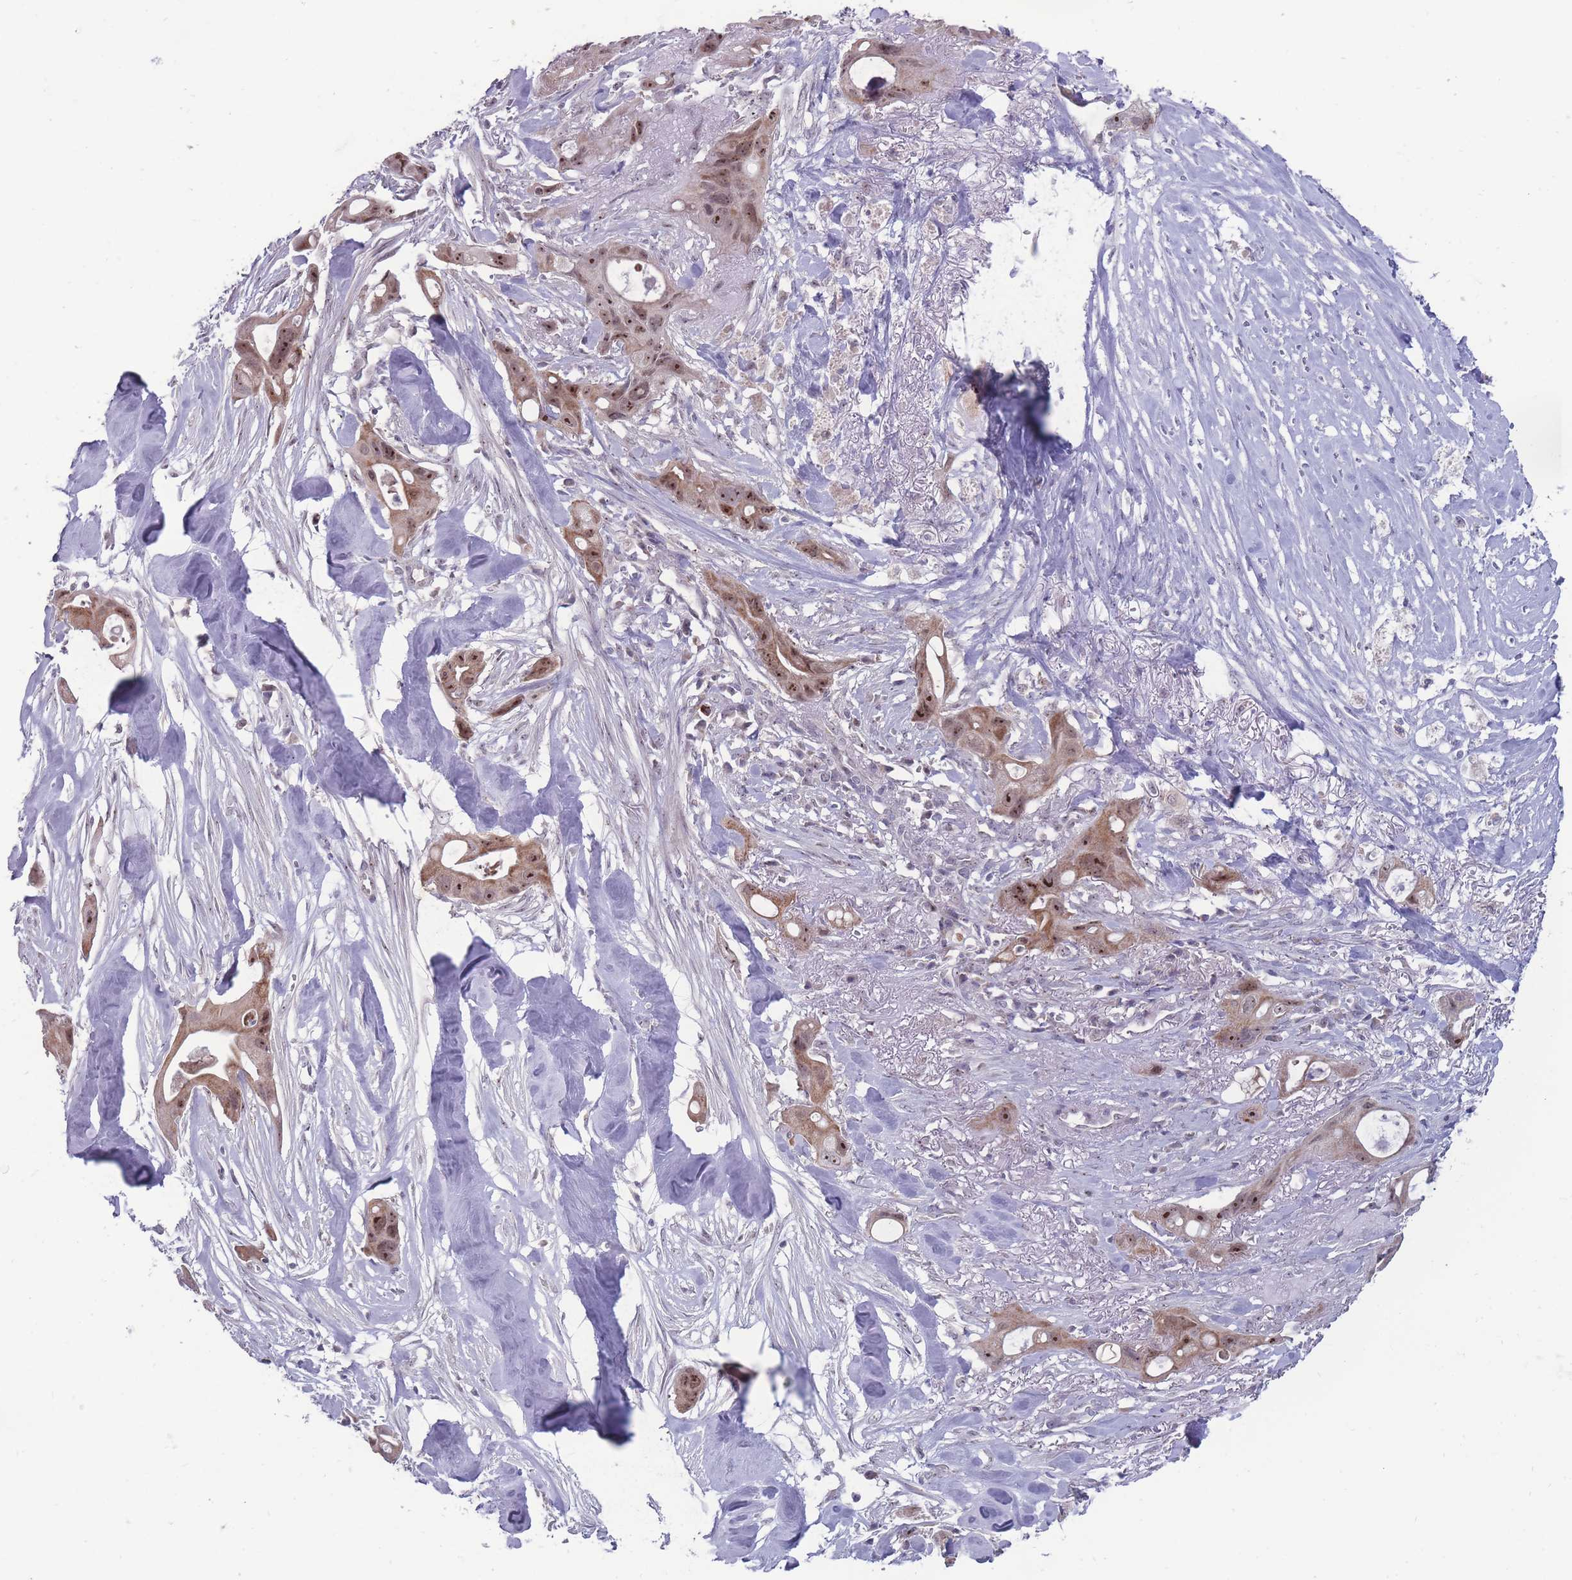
{"staining": {"intensity": "moderate", "quantity": ">75%", "location": "cytoplasmic/membranous,nuclear"}, "tissue": "ovarian cancer", "cell_type": "Tumor cells", "image_type": "cancer", "snomed": [{"axis": "morphology", "description": "Cystadenocarcinoma, mucinous, NOS"}, {"axis": "topography", "description": "Ovary"}], "caption": "Human mucinous cystadenocarcinoma (ovarian) stained for a protein (brown) shows moderate cytoplasmic/membranous and nuclear positive staining in about >75% of tumor cells.", "gene": "MCIDAS", "patient": {"sex": "female", "age": 70}}